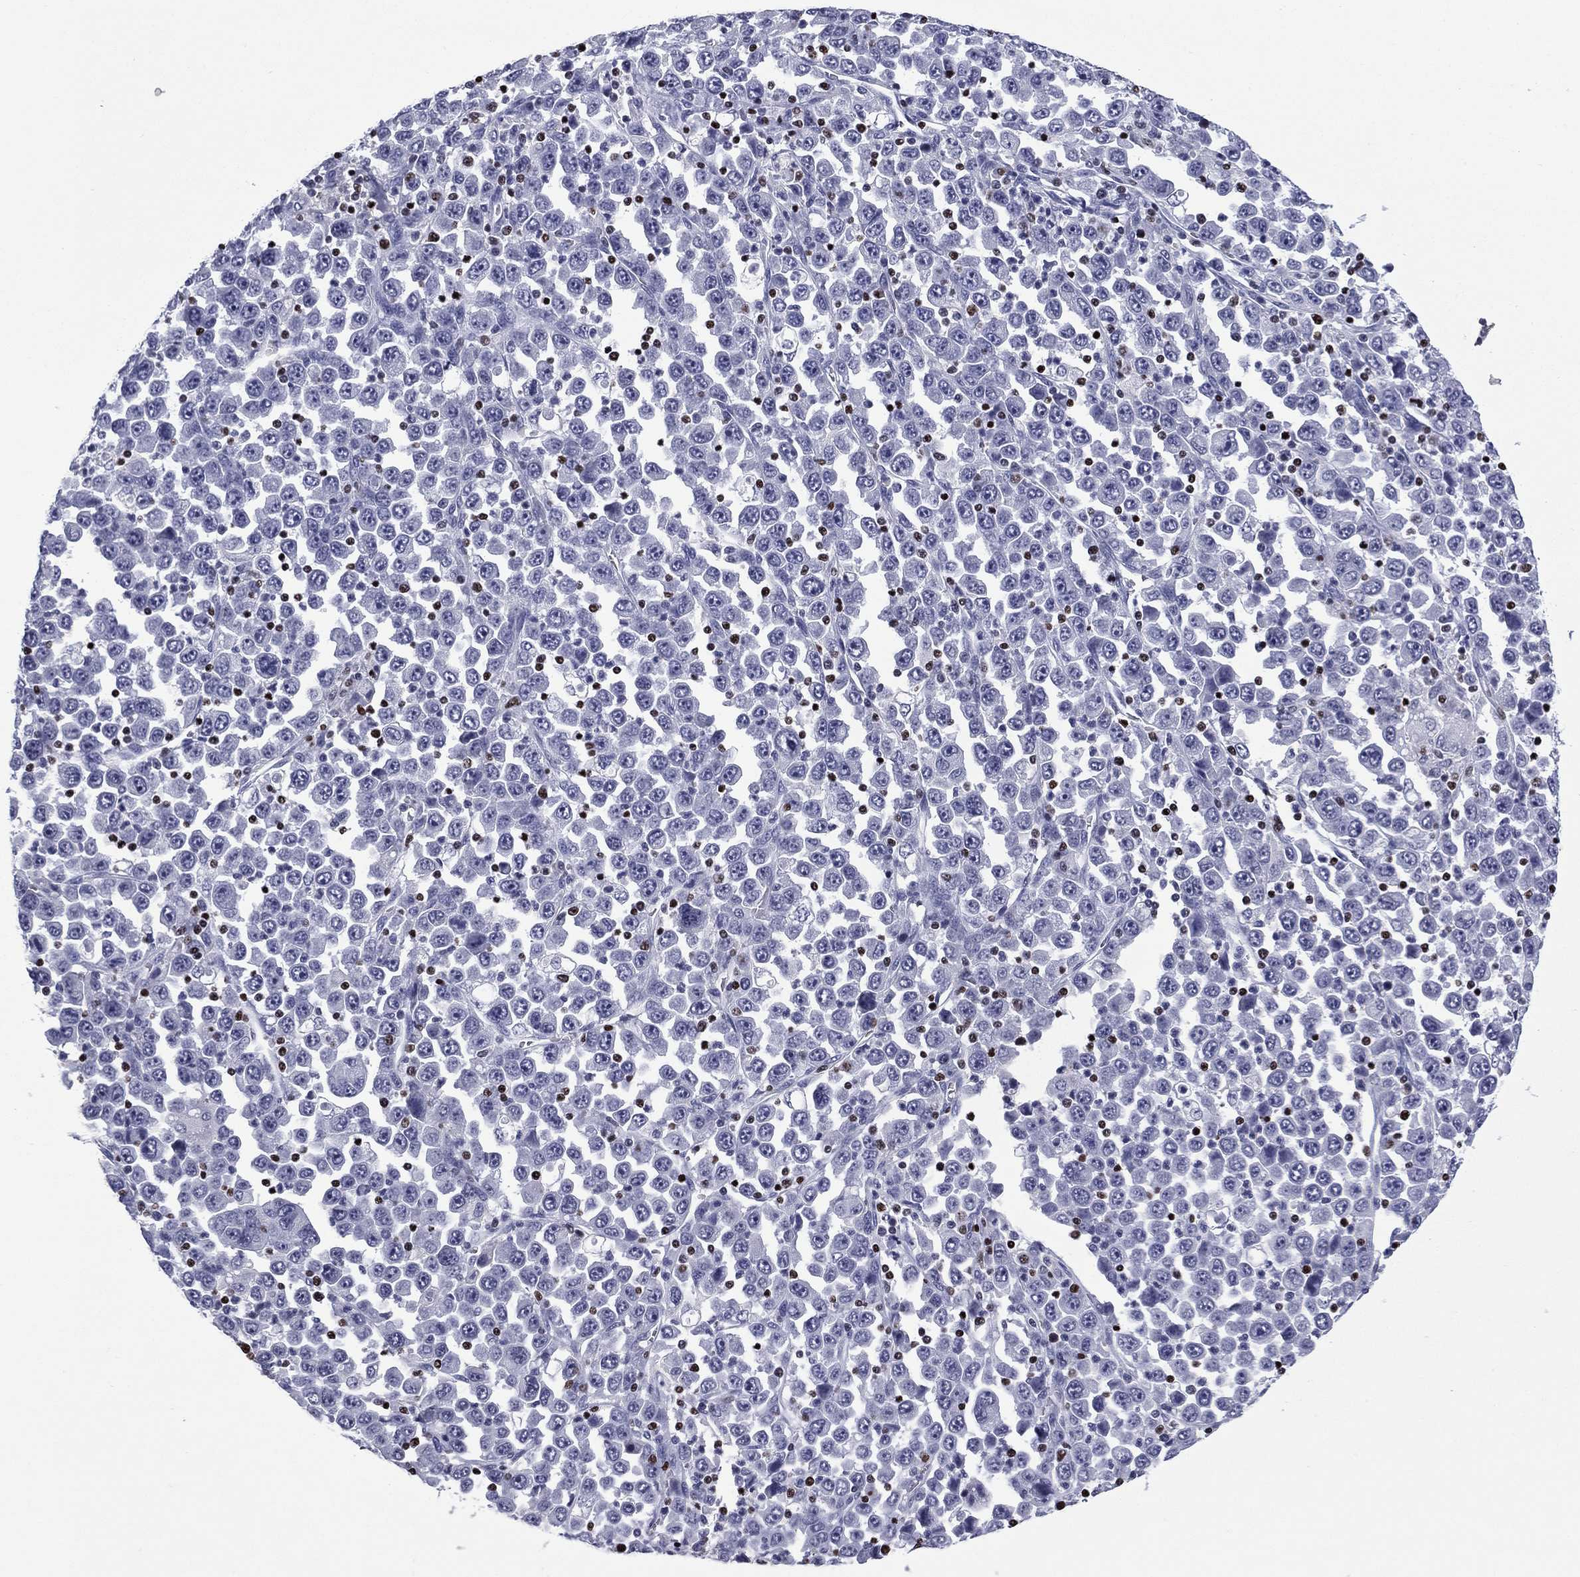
{"staining": {"intensity": "negative", "quantity": "none", "location": "none"}, "tissue": "stomach cancer", "cell_type": "Tumor cells", "image_type": "cancer", "snomed": [{"axis": "morphology", "description": "Normal tissue, NOS"}, {"axis": "morphology", "description": "Adenocarcinoma, NOS"}, {"axis": "topography", "description": "Stomach, upper"}, {"axis": "topography", "description": "Stomach"}], "caption": "This is an IHC micrograph of human stomach cancer. There is no positivity in tumor cells.", "gene": "IKZF3", "patient": {"sex": "male", "age": 59}}